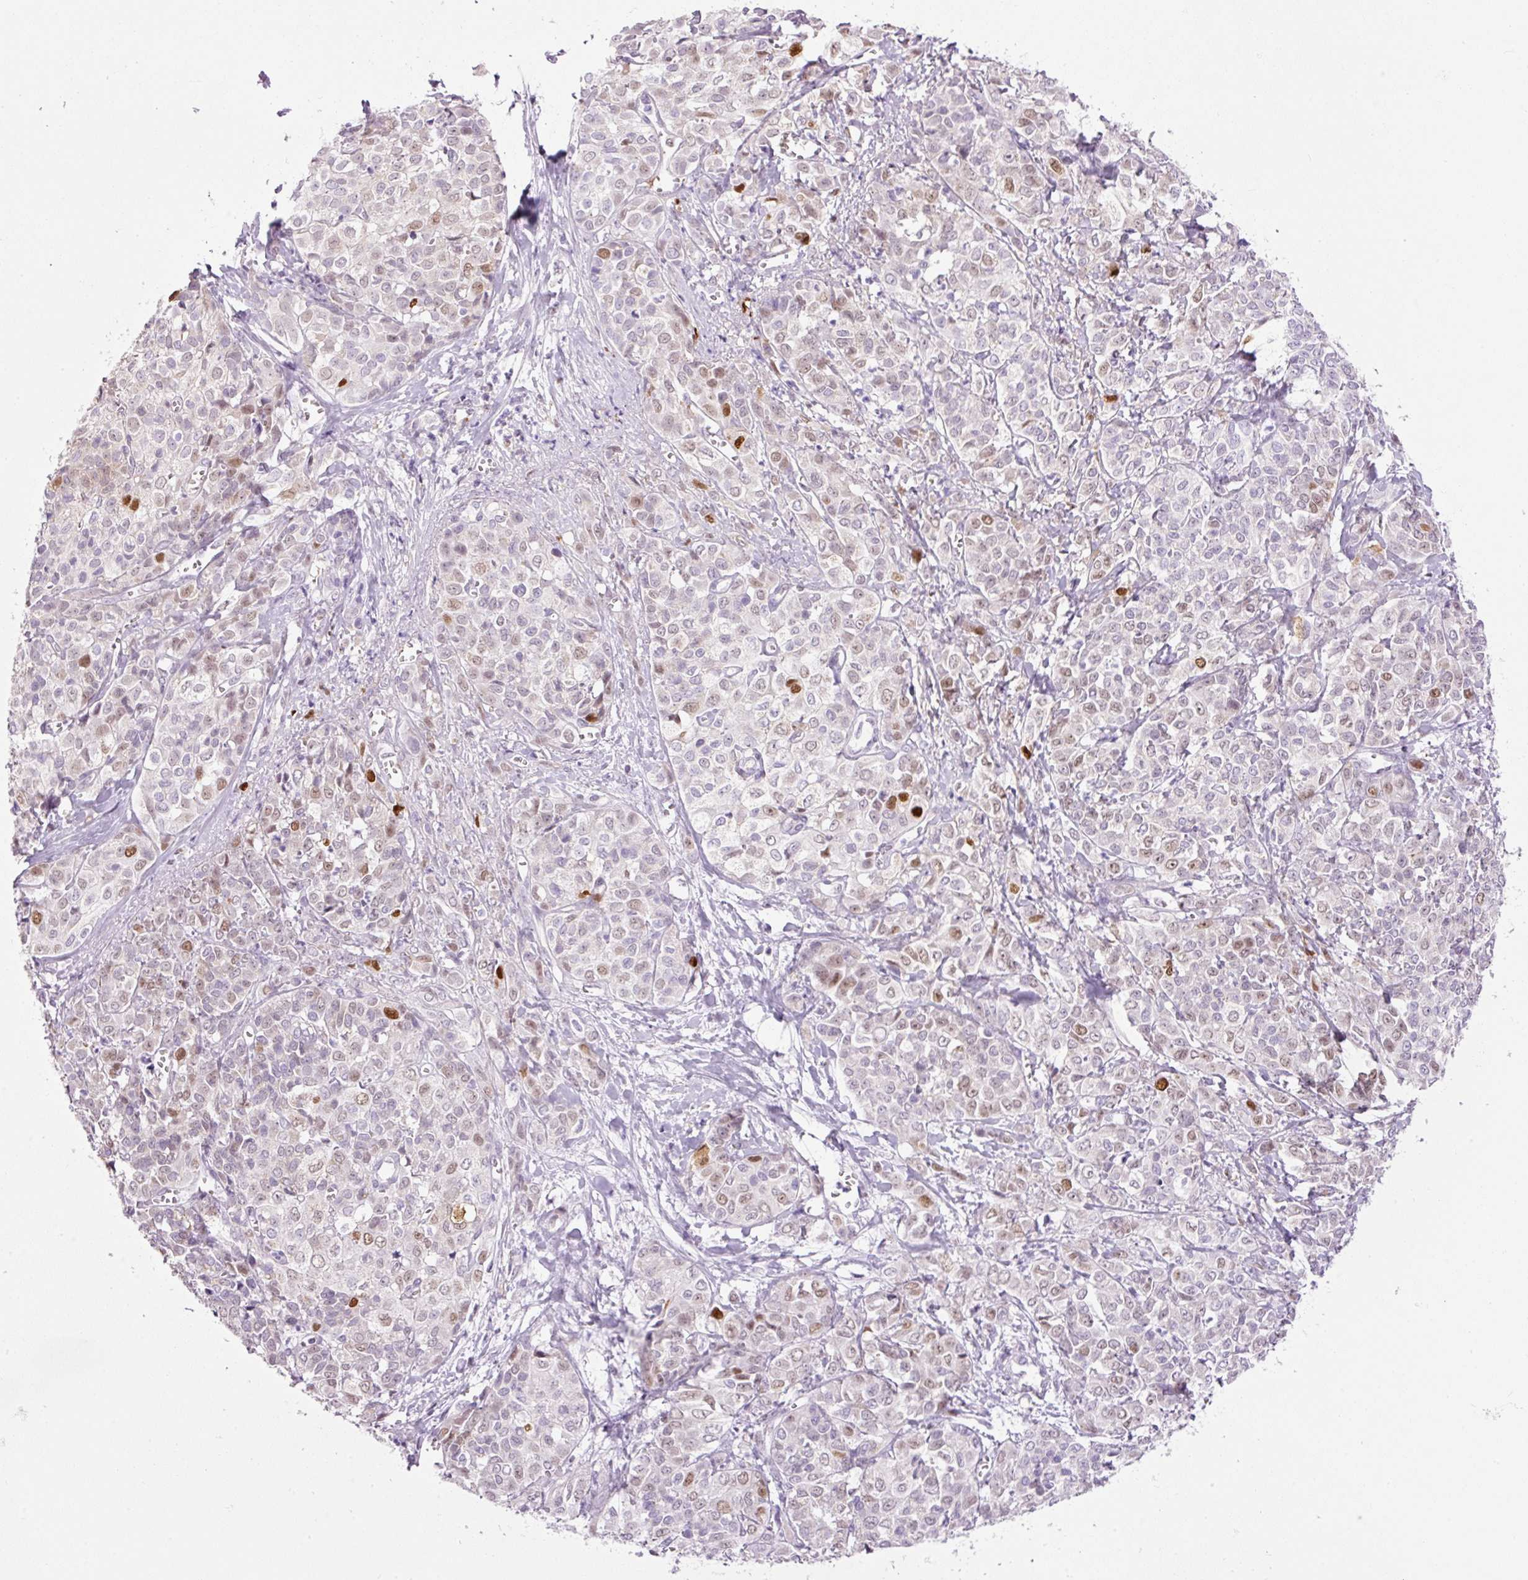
{"staining": {"intensity": "strong", "quantity": "<25%", "location": "nuclear"}, "tissue": "liver cancer", "cell_type": "Tumor cells", "image_type": "cancer", "snomed": [{"axis": "morphology", "description": "Cholangiocarcinoma"}, {"axis": "topography", "description": "Liver"}], "caption": "Immunohistochemistry (IHC) of human cholangiocarcinoma (liver) displays medium levels of strong nuclear positivity in about <25% of tumor cells.", "gene": "KPNA2", "patient": {"sex": "female", "age": 77}}